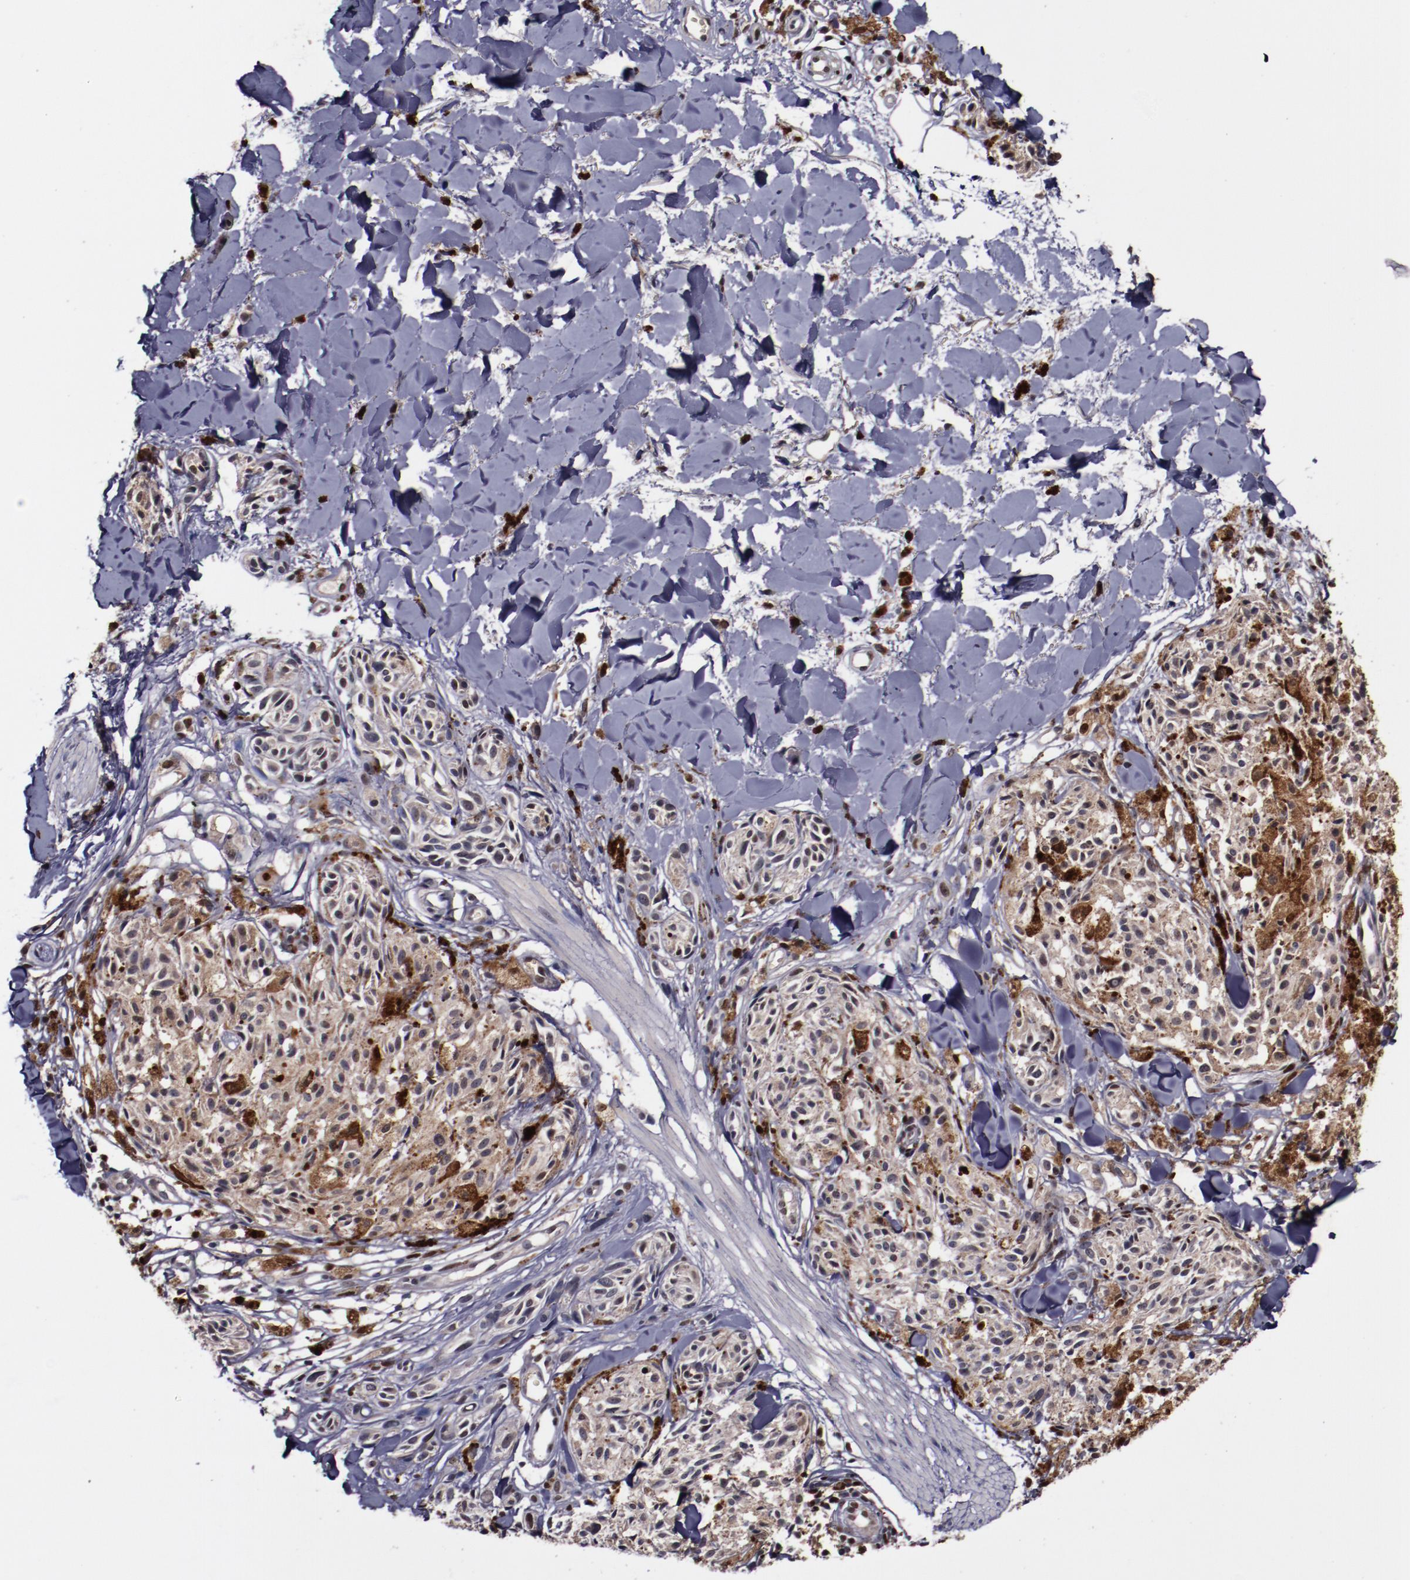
{"staining": {"intensity": "weak", "quantity": "25%-75%", "location": "cytoplasmic/membranous"}, "tissue": "melanoma", "cell_type": "Tumor cells", "image_type": "cancer", "snomed": [{"axis": "morphology", "description": "Malignant melanoma, Metastatic site"}, {"axis": "topography", "description": "Skin"}], "caption": "This is a micrograph of immunohistochemistry (IHC) staining of malignant melanoma (metastatic site), which shows weak positivity in the cytoplasmic/membranous of tumor cells.", "gene": "CHEK2", "patient": {"sex": "female", "age": 66}}